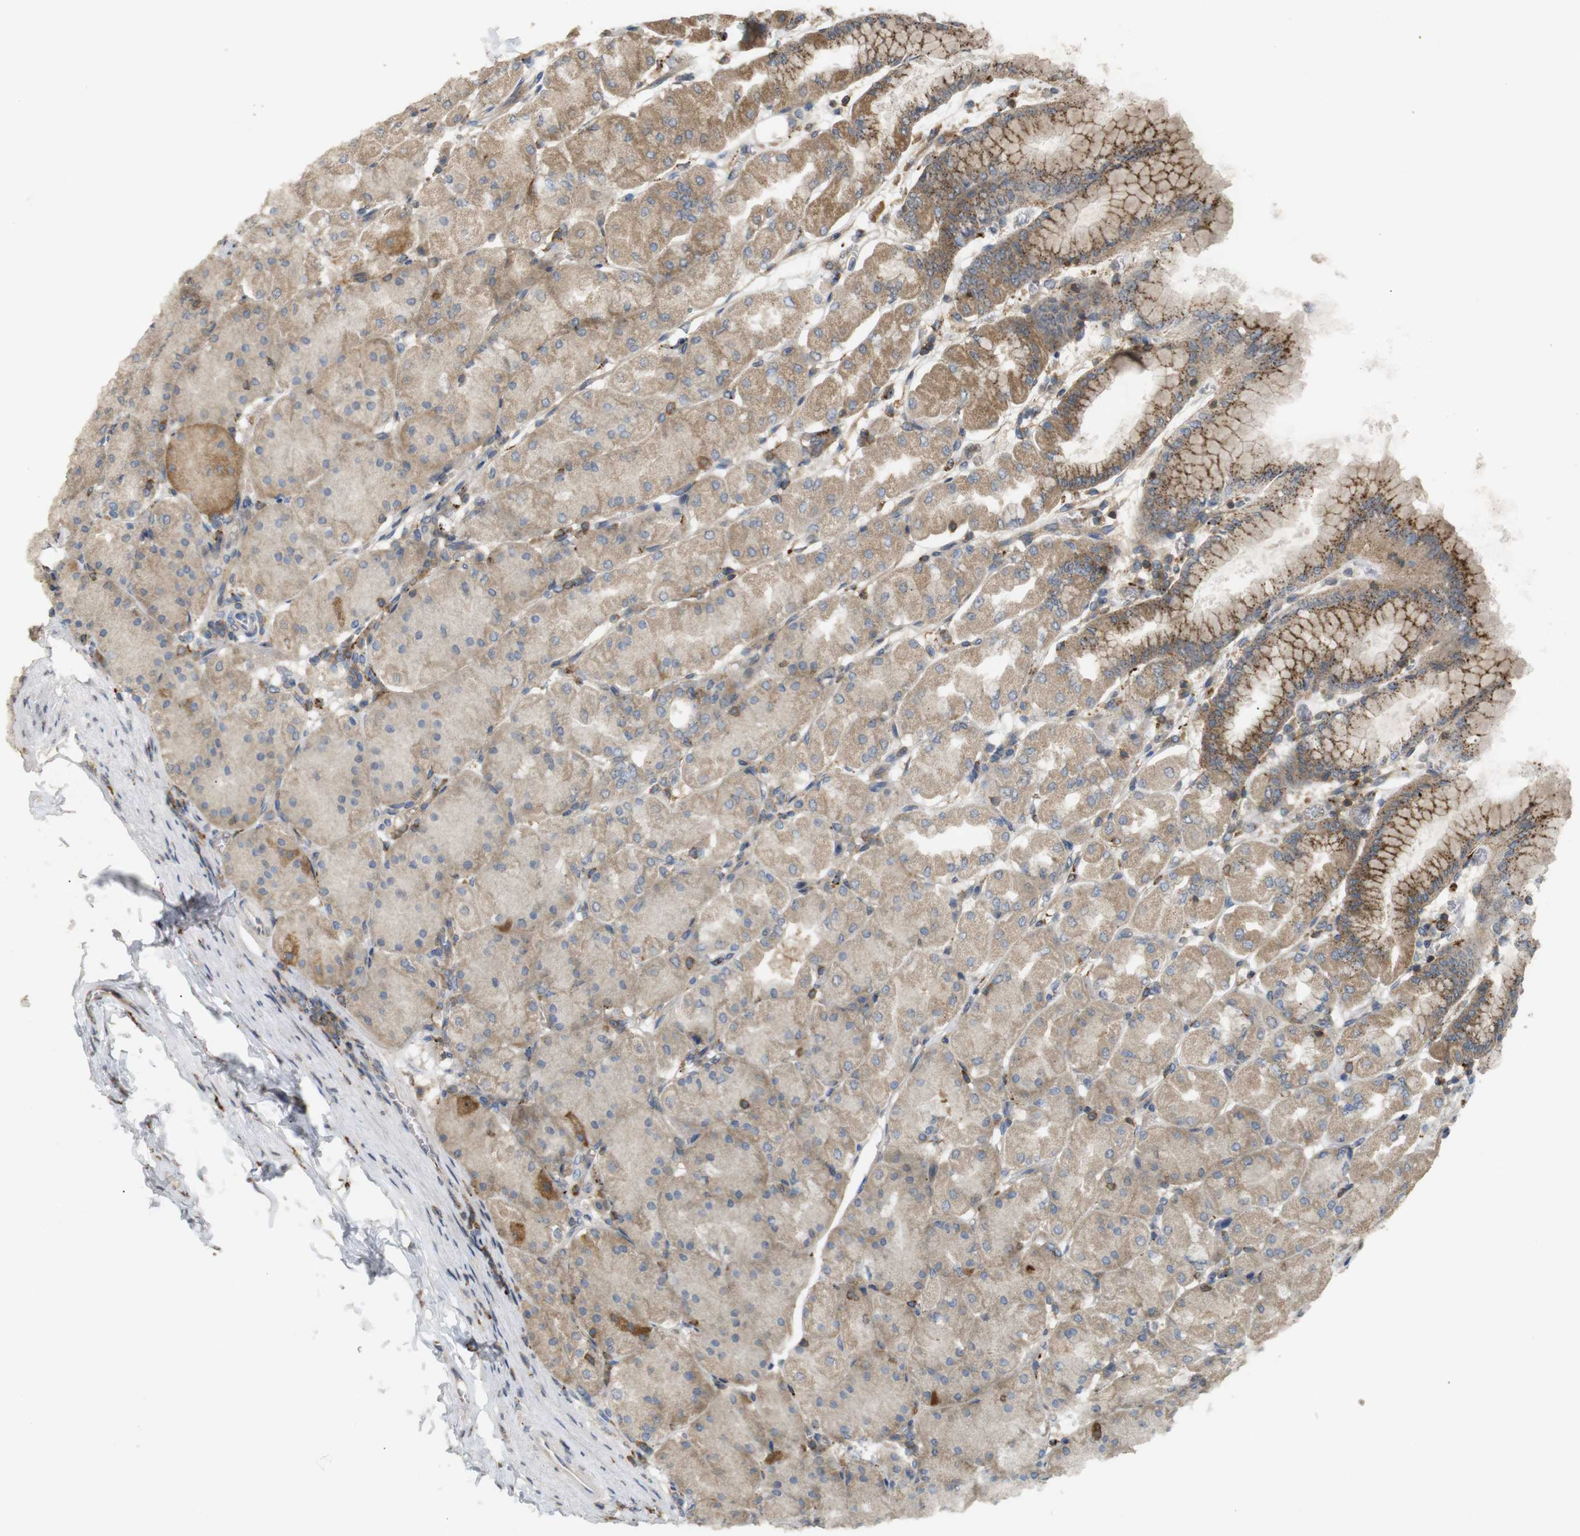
{"staining": {"intensity": "moderate", "quantity": ">75%", "location": "cytoplasmic/membranous"}, "tissue": "stomach", "cell_type": "Glandular cells", "image_type": "normal", "snomed": [{"axis": "morphology", "description": "Normal tissue, NOS"}, {"axis": "topography", "description": "Stomach, upper"}], "caption": "Brown immunohistochemical staining in normal human stomach reveals moderate cytoplasmic/membranous positivity in about >75% of glandular cells.", "gene": "KSR1", "patient": {"sex": "female", "age": 56}}